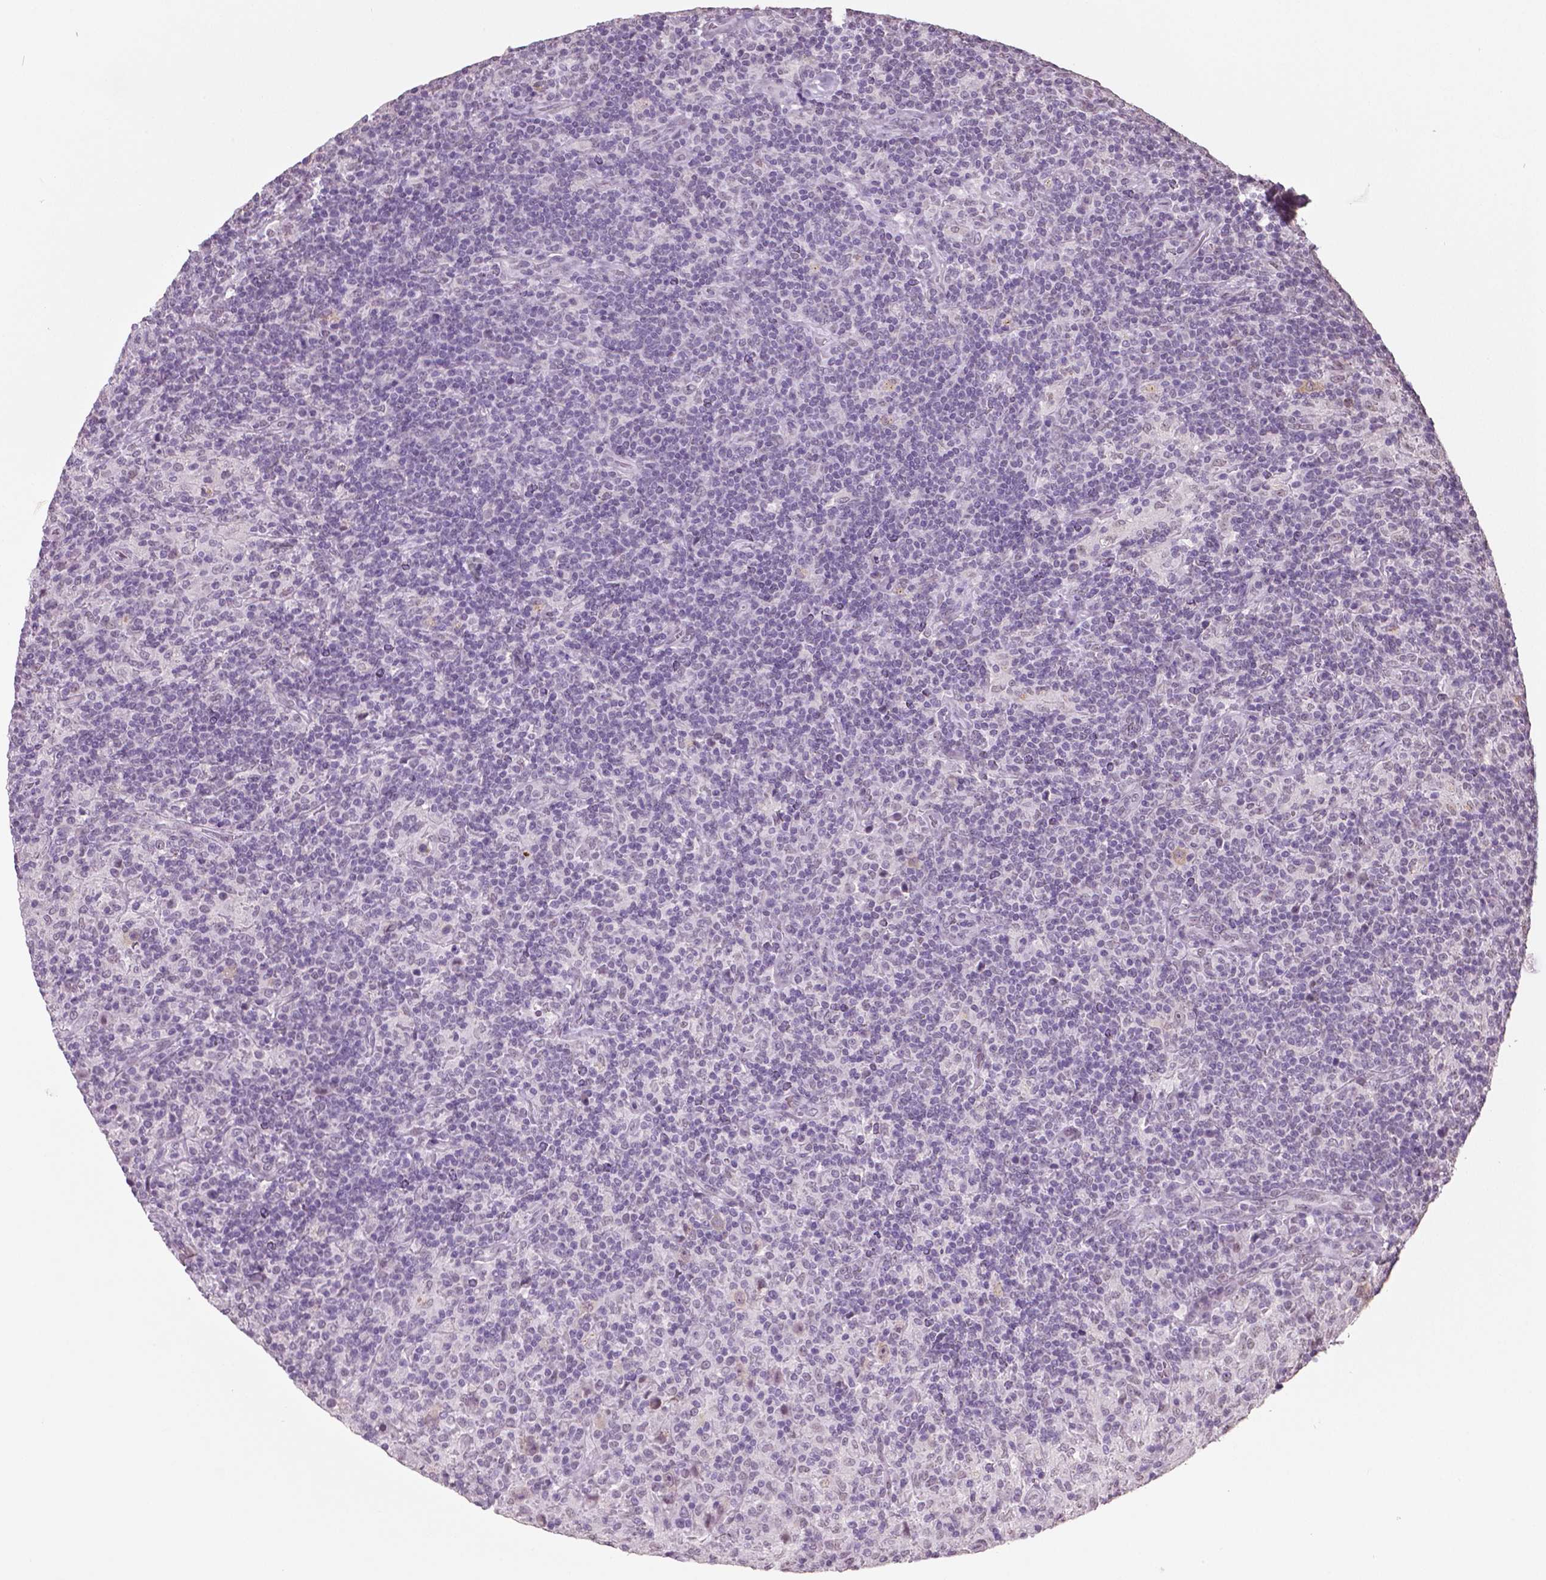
{"staining": {"intensity": "negative", "quantity": "none", "location": "none"}, "tissue": "lymphoma", "cell_type": "Tumor cells", "image_type": "cancer", "snomed": [{"axis": "morphology", "description": "Hodgkin's disease, NOS"}, {"axis": "topography", "description": "Lymph node"}], "caption": "A photomicrograph of Hodgkin's disease stained for a protein reveals no brown staining in tumor cells.", "gene": "IGF2BP1", "patient": {"sex": "male", "age": 70}}